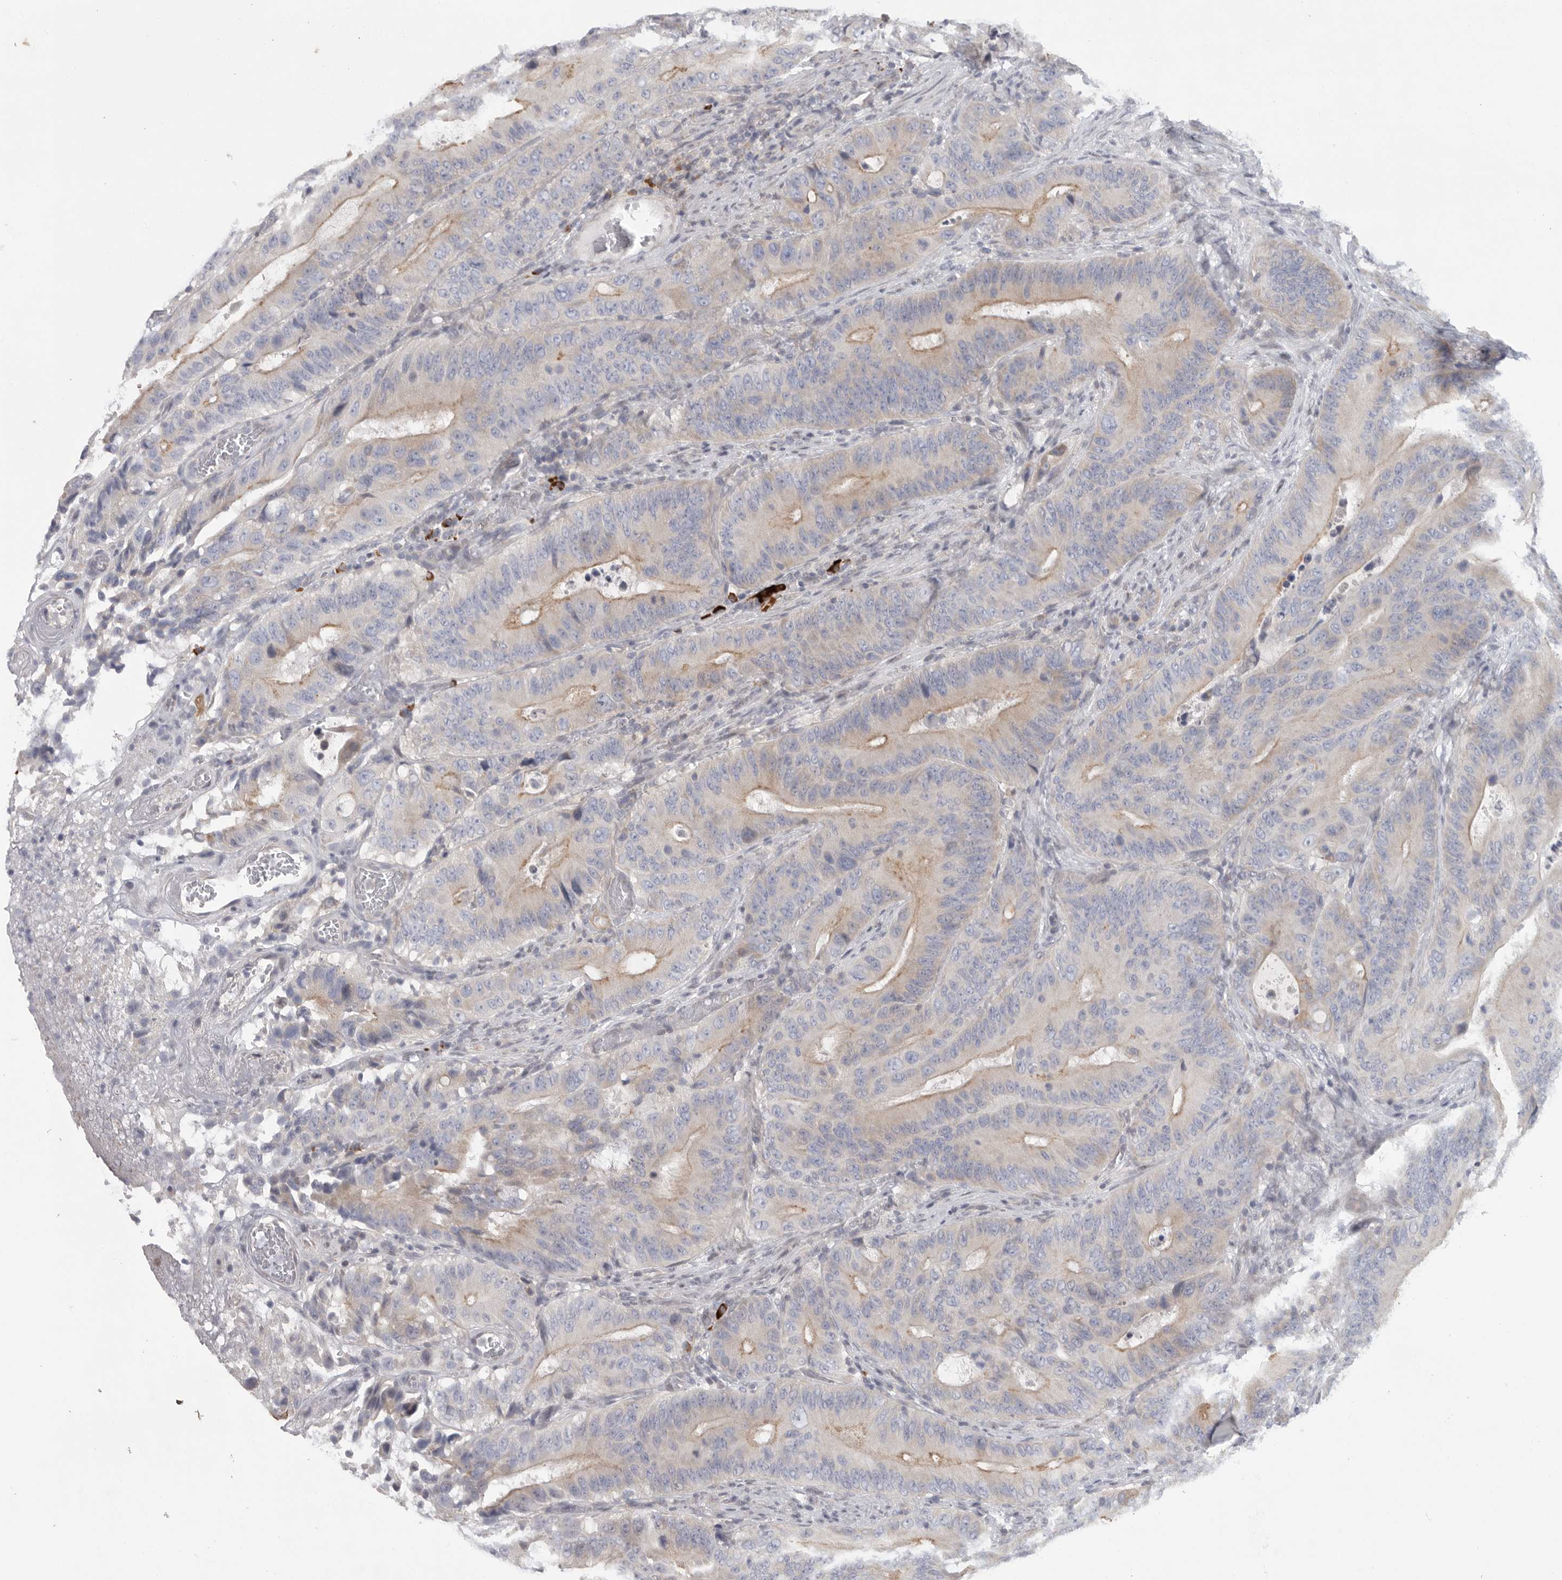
{"staining": {"intensity": "weak", "quantity": "25%-75%", "location": "cytoplasmic/membranous"}, "tissue": "colorectal cancer", "cell_type": "Tumor cells", "image_type": "cancer", "snomed": [{"axis": "morphology", "description": "Adenocarcinoma, NOS"}, {"axis": "topography", "description": "Colon"}], "caption": "Adenocarcinoma (colorectal) stained with a brown dye demonstrates weak cytoplasmic/membranous positive expression in approximately 25%-75% of tumor cells.", "gene": "TMEM69", "patient": {"sex": "male", "age": 83}}